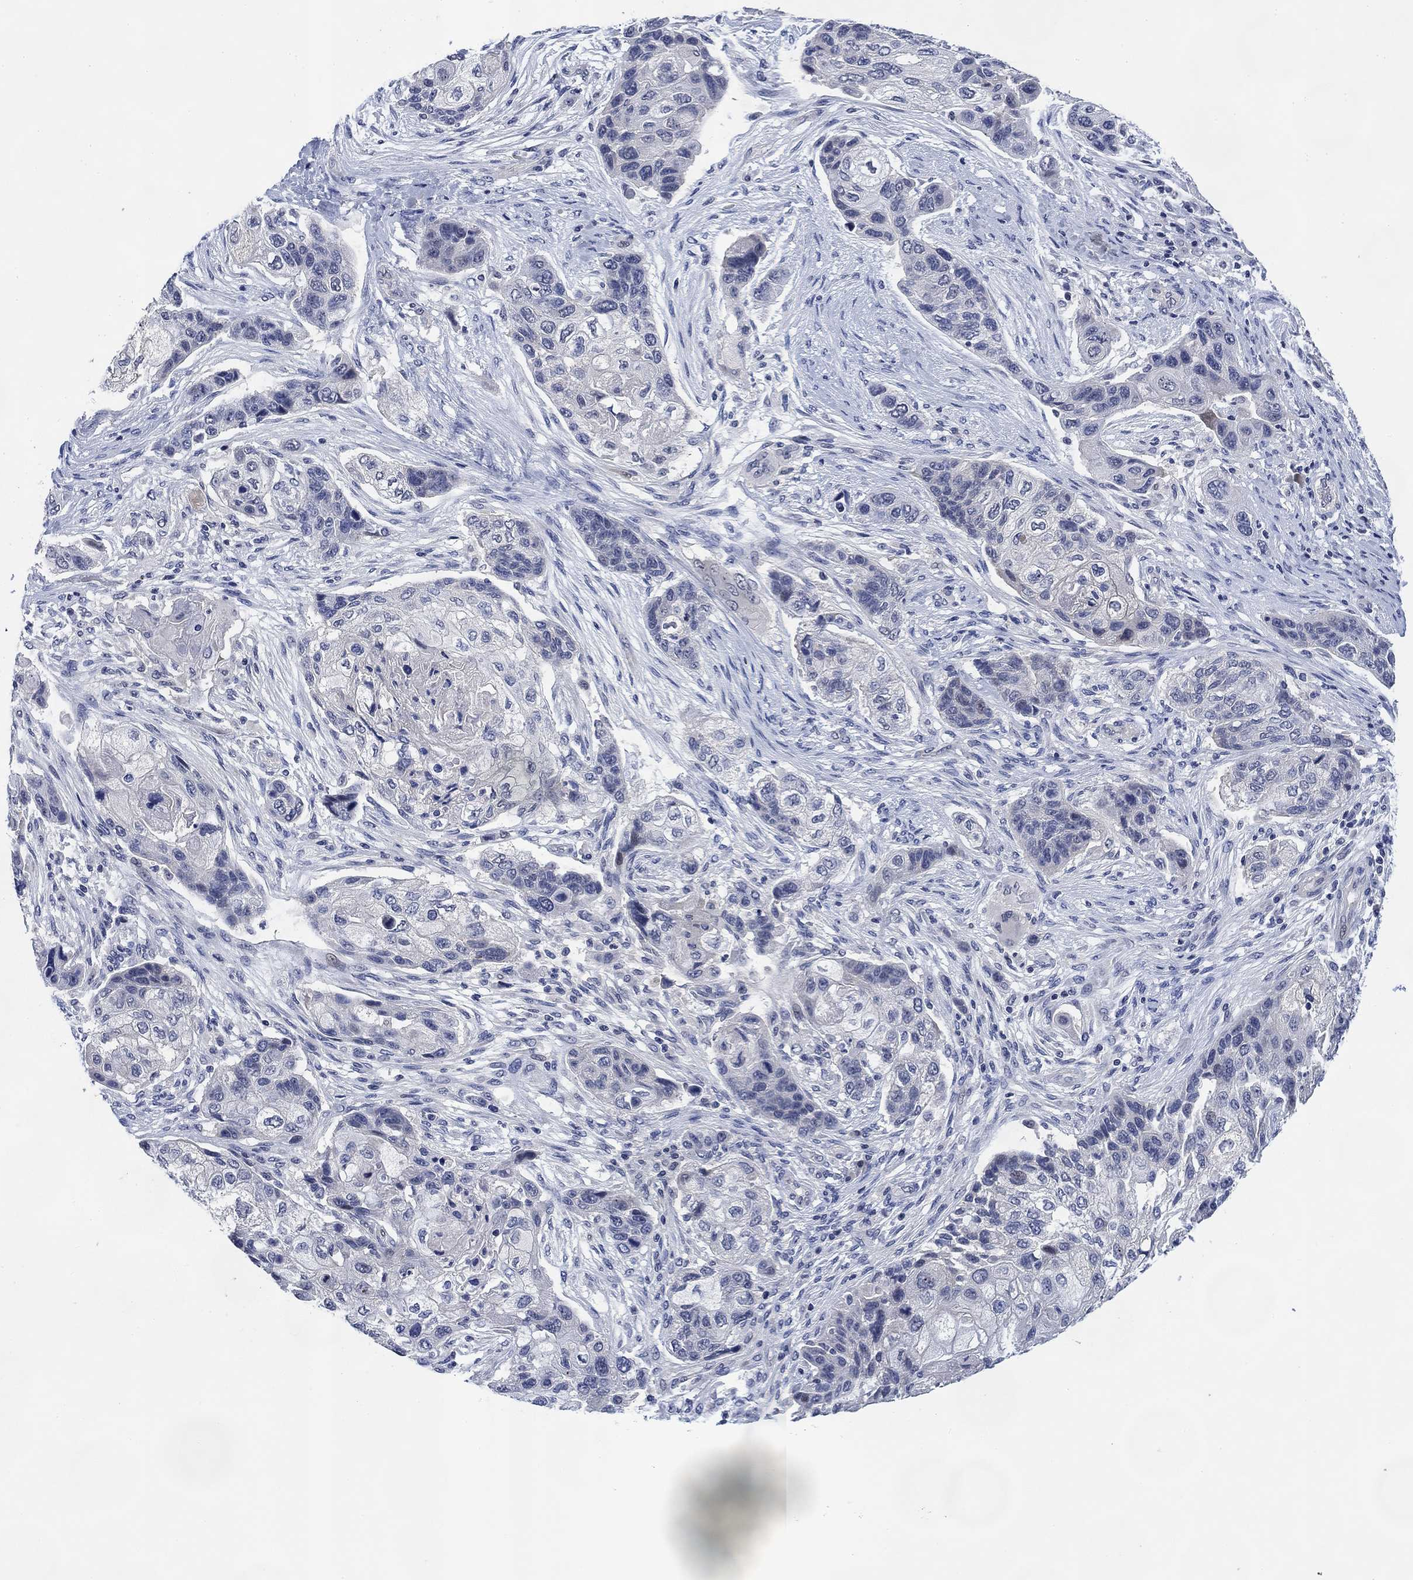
{"staining": {"intensity": "negative", "quantity": "none", "location": "none"}, "tissue": "lung cancer", "cell_type": "Tumor cells", "image_type": "cancer", "snomed": [{"axis": "morphology", "description": "Squamous cell carcinoma, NOS"}, {"axis": "topography", "description": "Lung"}], "caption": "Immunohistochemistry of human lung cancer demonstrates no staining in tumor cells. Nuclei are stained in blue.", "gene": "DAZL", "patient": {"sex": "male", "age": 69}}